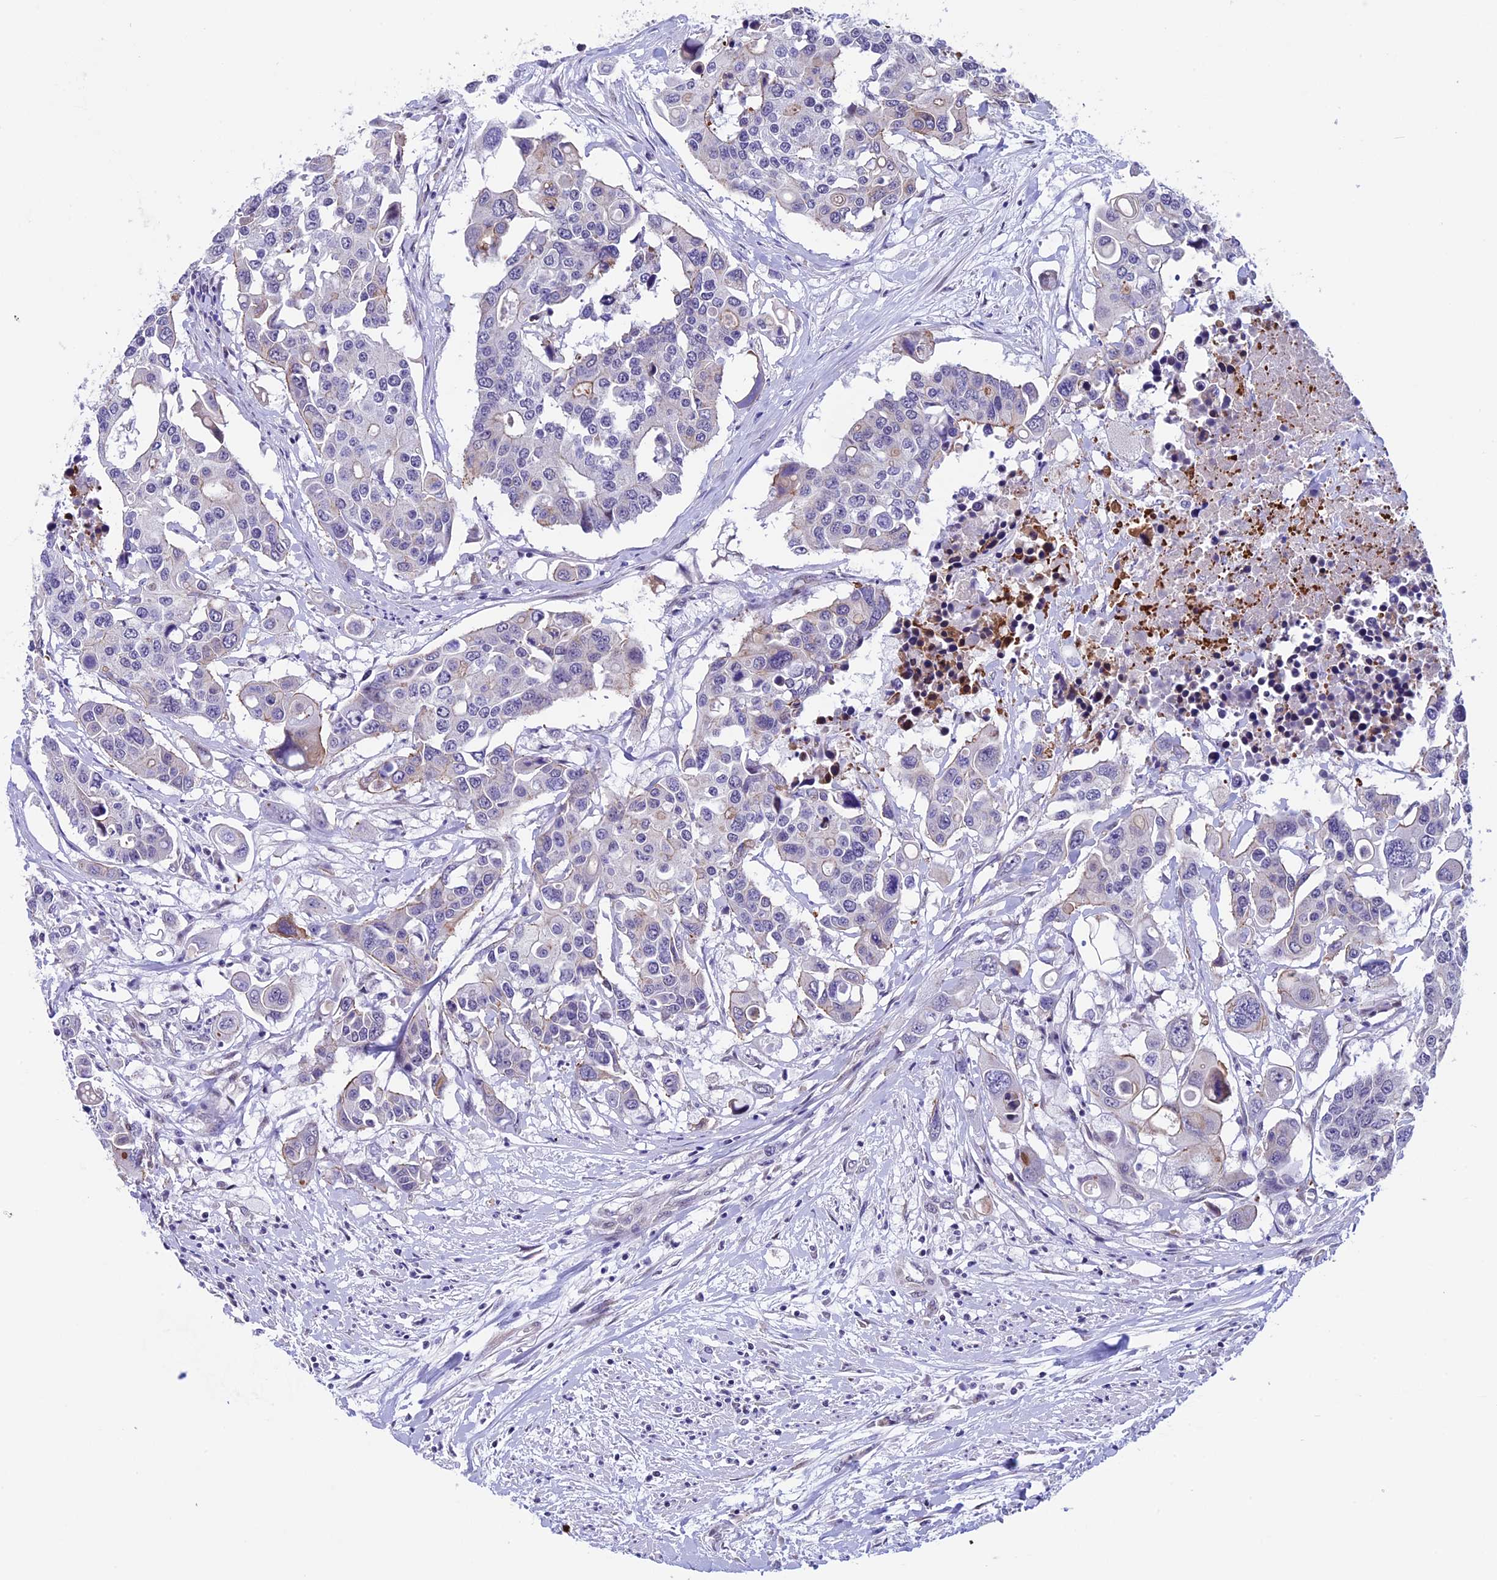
{"staining": {"intensity": "weak", "quantity": "<25%", "location": "cytoplasmic/membranous"}, "tissue": "colorectal cancer", "cell_type": "Tumor cells", "image_type": "cancer", "snomed": [{"axis": "morphology", "description": "Adenocarcinoma, NOS"}, {"axis": "topography", "description": "Colon"}], "caption": "Adenocarcinoma (colorectal) was stained to show a protein in brown. There is no significant staining in tumor cells. (DAB (3,3'-diaminobenzidine) IHC with hematoxylin counter stain).", "gene": "TMEM171", "patient": {"sex": "male", "age": 77}}